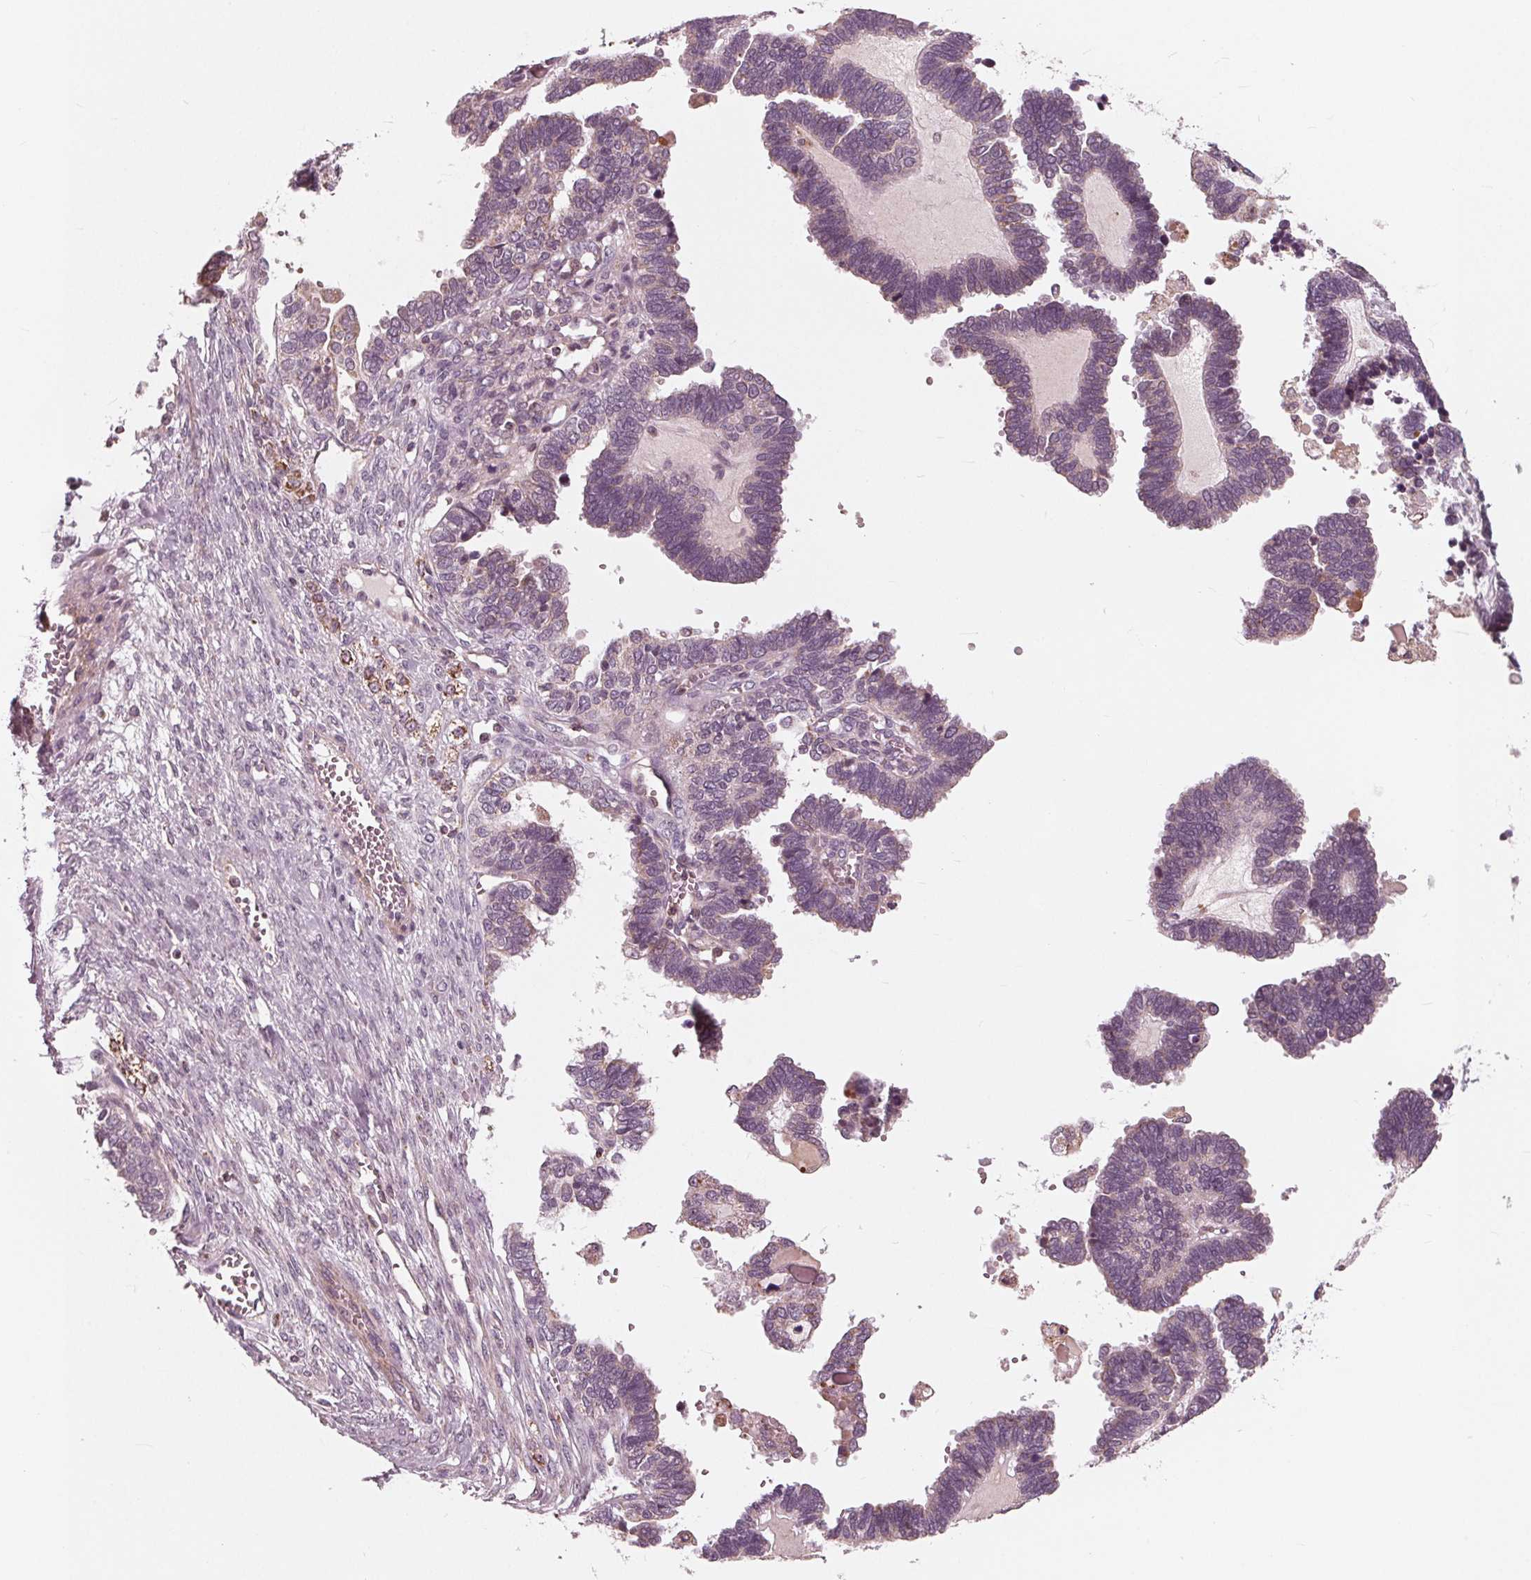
{"staining": {"intensity": "negative", "quantity": "none", "location": "none"}, "tissue": "ovarian cancer", "cell_type": "Tumor cells", "image_type": "cancer", "snomed": [{"axis": "morphology", "description": "Cystadenocarcinoma, serous, NOS"}, {"axis": "topography", "description": "Ovary"}], "caption": "DAB (3,3'-diaminobenzidine) immunohistochemical staining of human ovarian cancer (serous cystadenocarcinoma) reveals no significant staining in tumor cells. (DAB IHC, high magnification).", "gene": "DCAF4L2", "patient": {"sex": "female", "age": 51}}